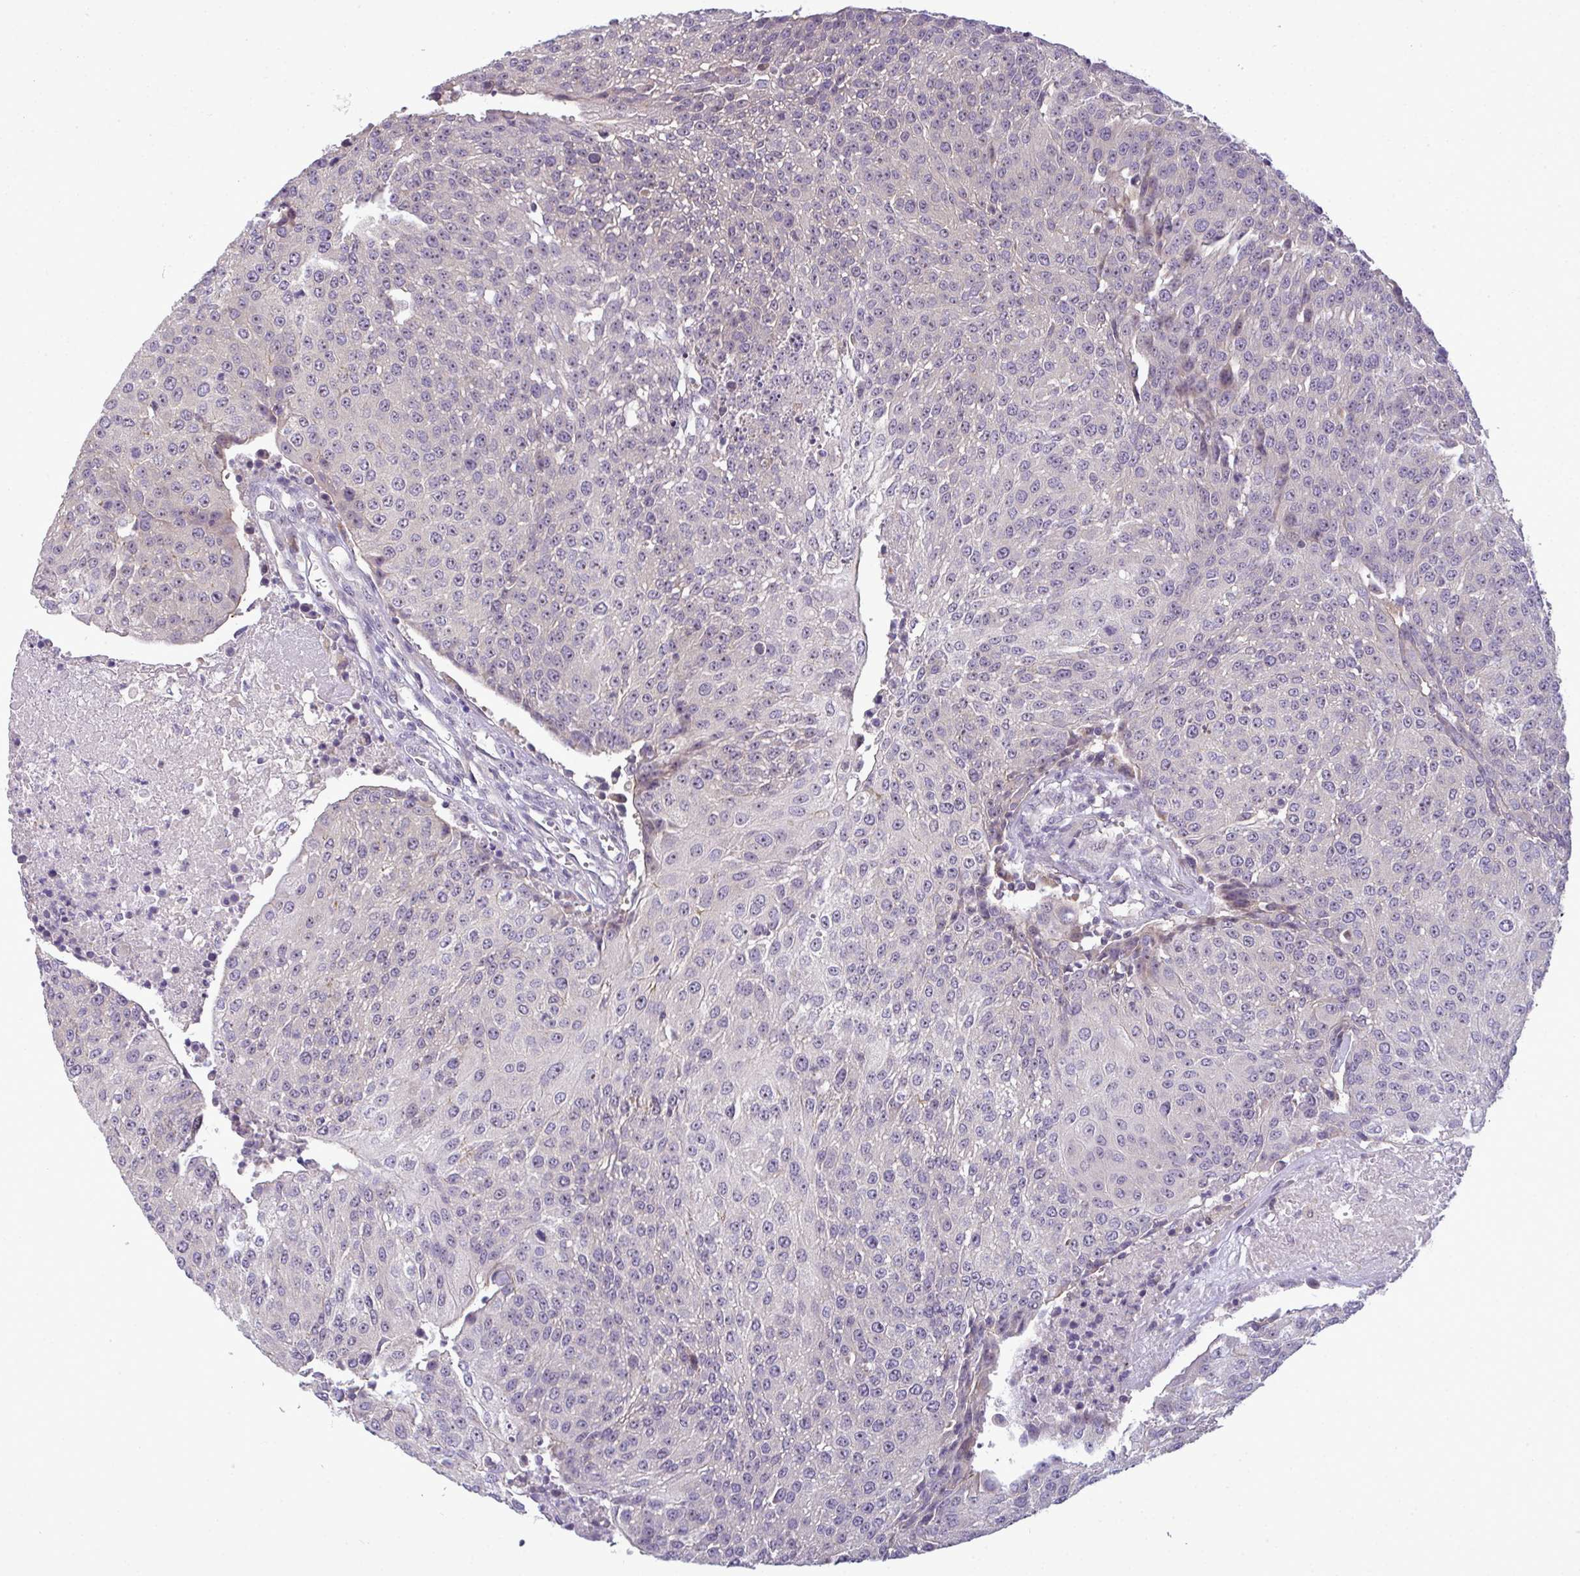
{"staining": {"intensity": "negative", "quantity": "none", "location": "none"}, "tissue": "urothelial cancer", "cell_type": "Tumor cells", "image_type": "cancer", "snomed": [{"axis": "morphology", "description": "Urothelial carcinoma, High grade"}, {"axis": "topography", "description": "Urinary bladder"}], "caption": "Immunohistochemistry (IHC) of urothelial carcinoma (high-grade) exhibits no staining in tumor cells.", "gene": "NT5C1A", "patient": {"sex": "female", "age": 85}}